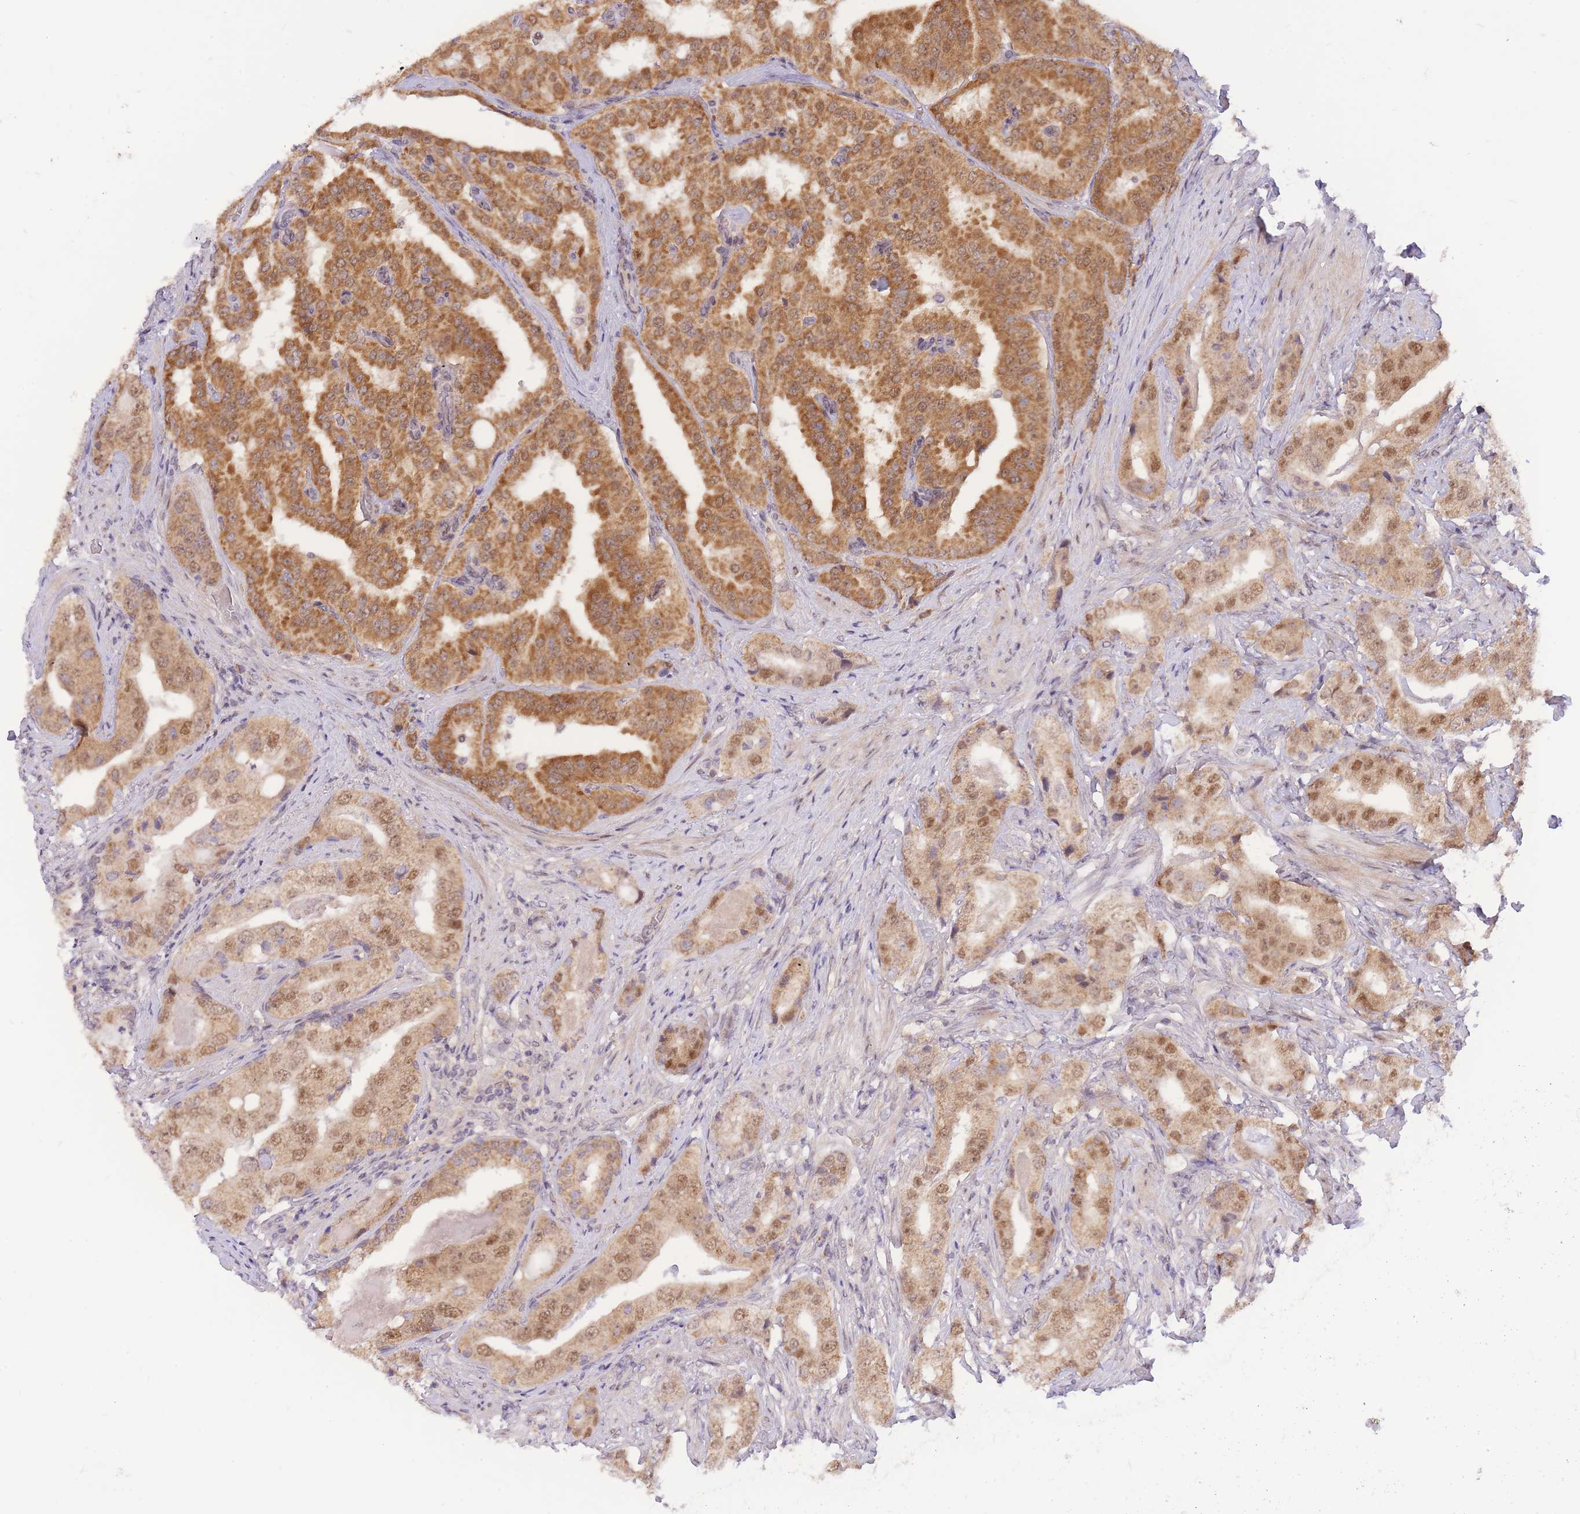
{"staining": {"intensity": "moderate", "quantity": ">75%", "location": "cytoplasmic/membranous,nuclear"}, "tissue": "prostate cancer", "cell_type": "Tumor cells", "image_type": "cancer", "snomed": [{"axis": "morphology", "description": "Adenocarcinoma, High grade"}, {"axis": "topography", "description": "Prostate"}], "caption": "Brown immunohistochemical staining in human prostate cancer demonstrates moderate cytoplasmic/membranous and nuclear expression in approximately >75% of tumor cells.", "gene": "MINDY2", "patient": {"sex": "male", "age": 63}}